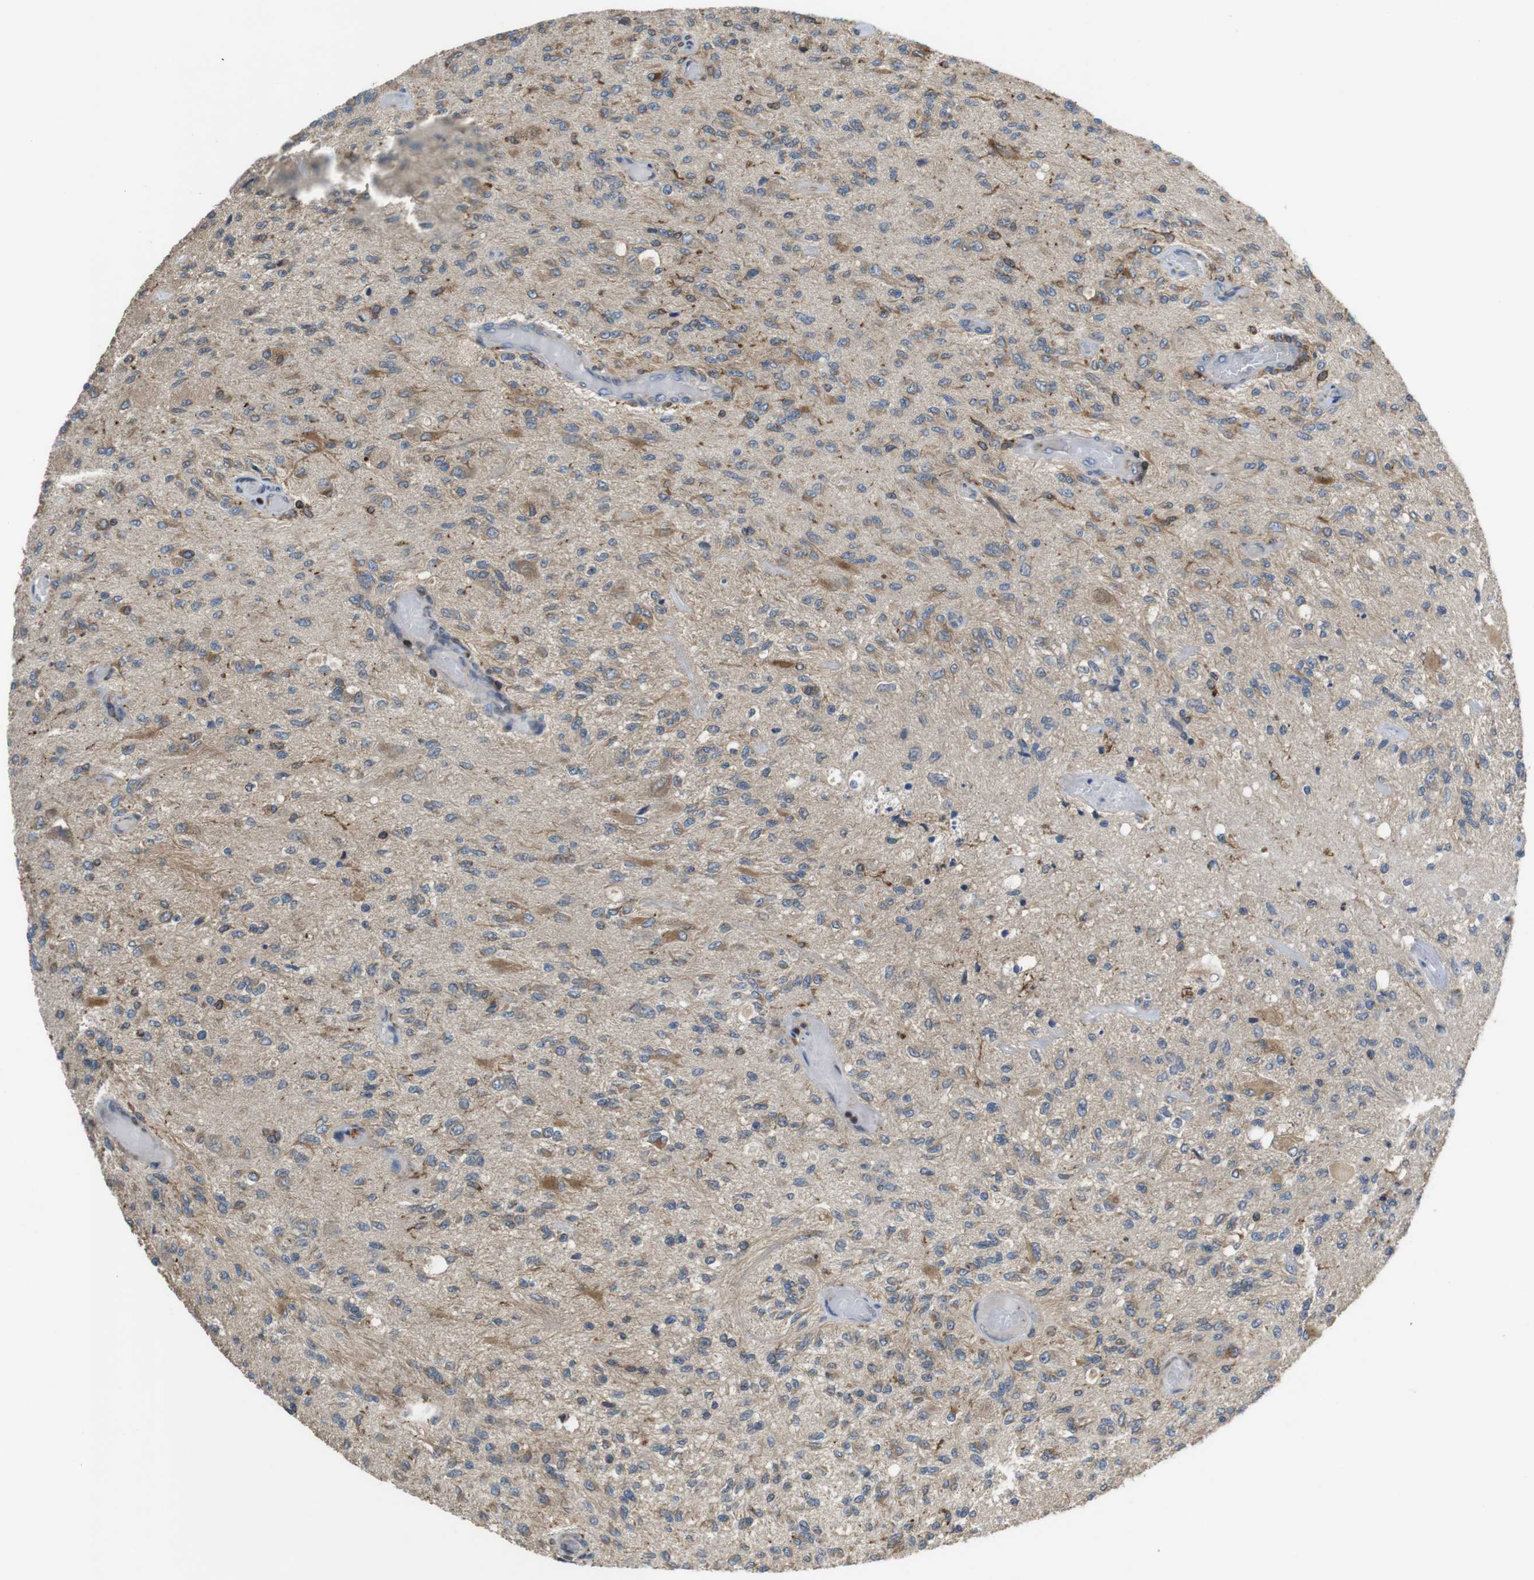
{"staining": {"intensity": "moderate", "quantity": "25%-75%", "location": "cytoplasmic/membranous"}, "tissue": "glioma", "cell_type": "Tumor cells", "image_type": "cancer", "snomed": [{"axis": "morphology", "description": "Normal tissue, NOS"}, {"axis": "morphology", "description": "Glioma, malignant, High grade"}, {"axis": "topography", "description": "Cerebral cortex"}], "caption": "This image reveals malignant glioma (high-grade) stained with immunohistochemistry (IHC) to label a protein in brown. The cytoplasmic/membranous of tumor cells show moderate positivity for the protein. Nuclei are counter-stained blue.", "gene": "ARL6IP5", "patient": {"sex": "male", "age": 77}}